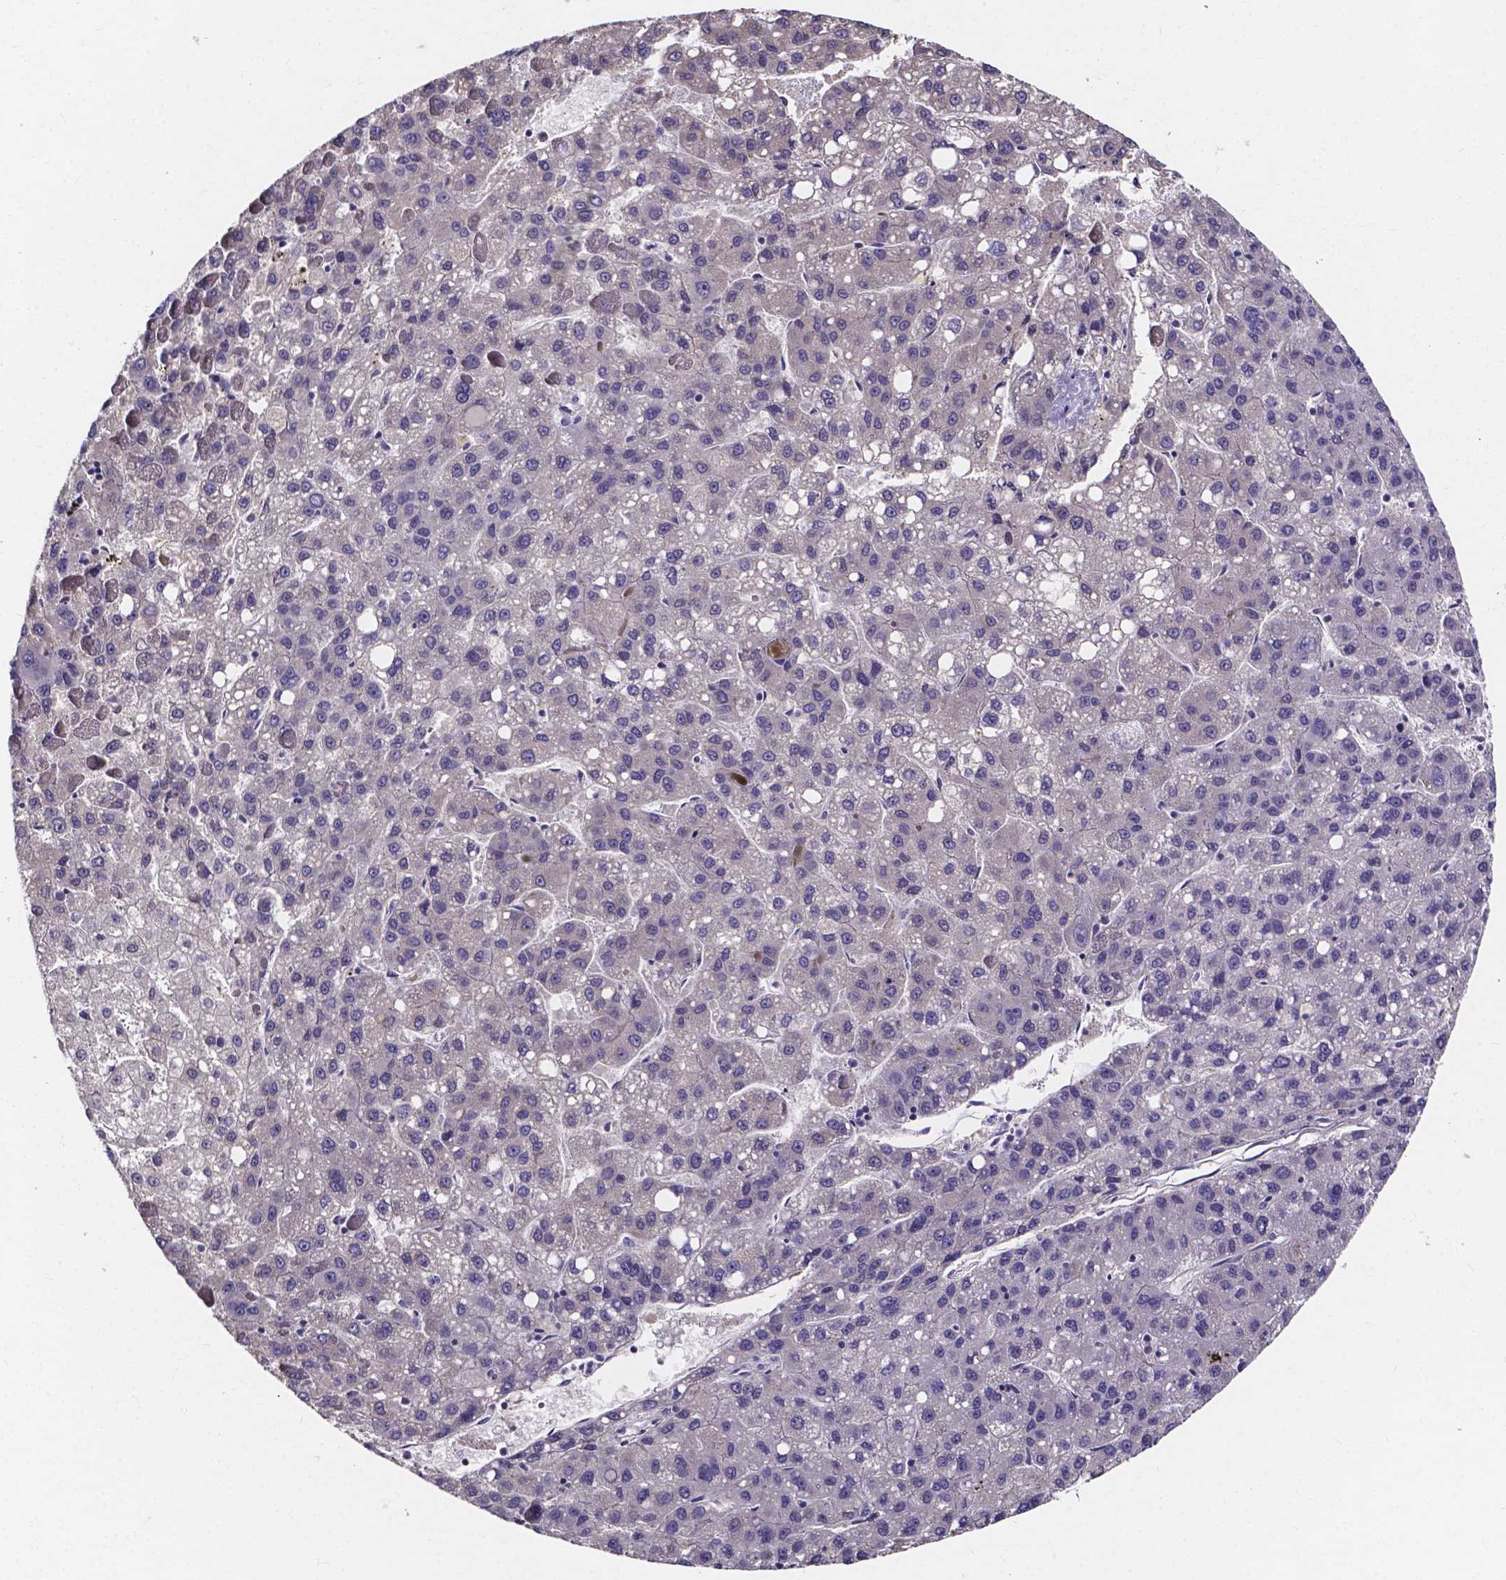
{"staining": {"intensity": "negative", "quantity": "none", "location": "none"}, "tissue": "liver cancer", "cell_type": "Tumor cells", "image_type": "cancer", "snomed": [{"axis": "morphology", "description": "Carcinoma, Hepatocellular, NOS"}, {"axis": "topography", "description": "Liver"}], "caption": "There is no significant staining in tumor cells of liver hepatocellular carcinoma.", "gene": "SPOCD1", "patient": {"sex": "female", "age": 82}}